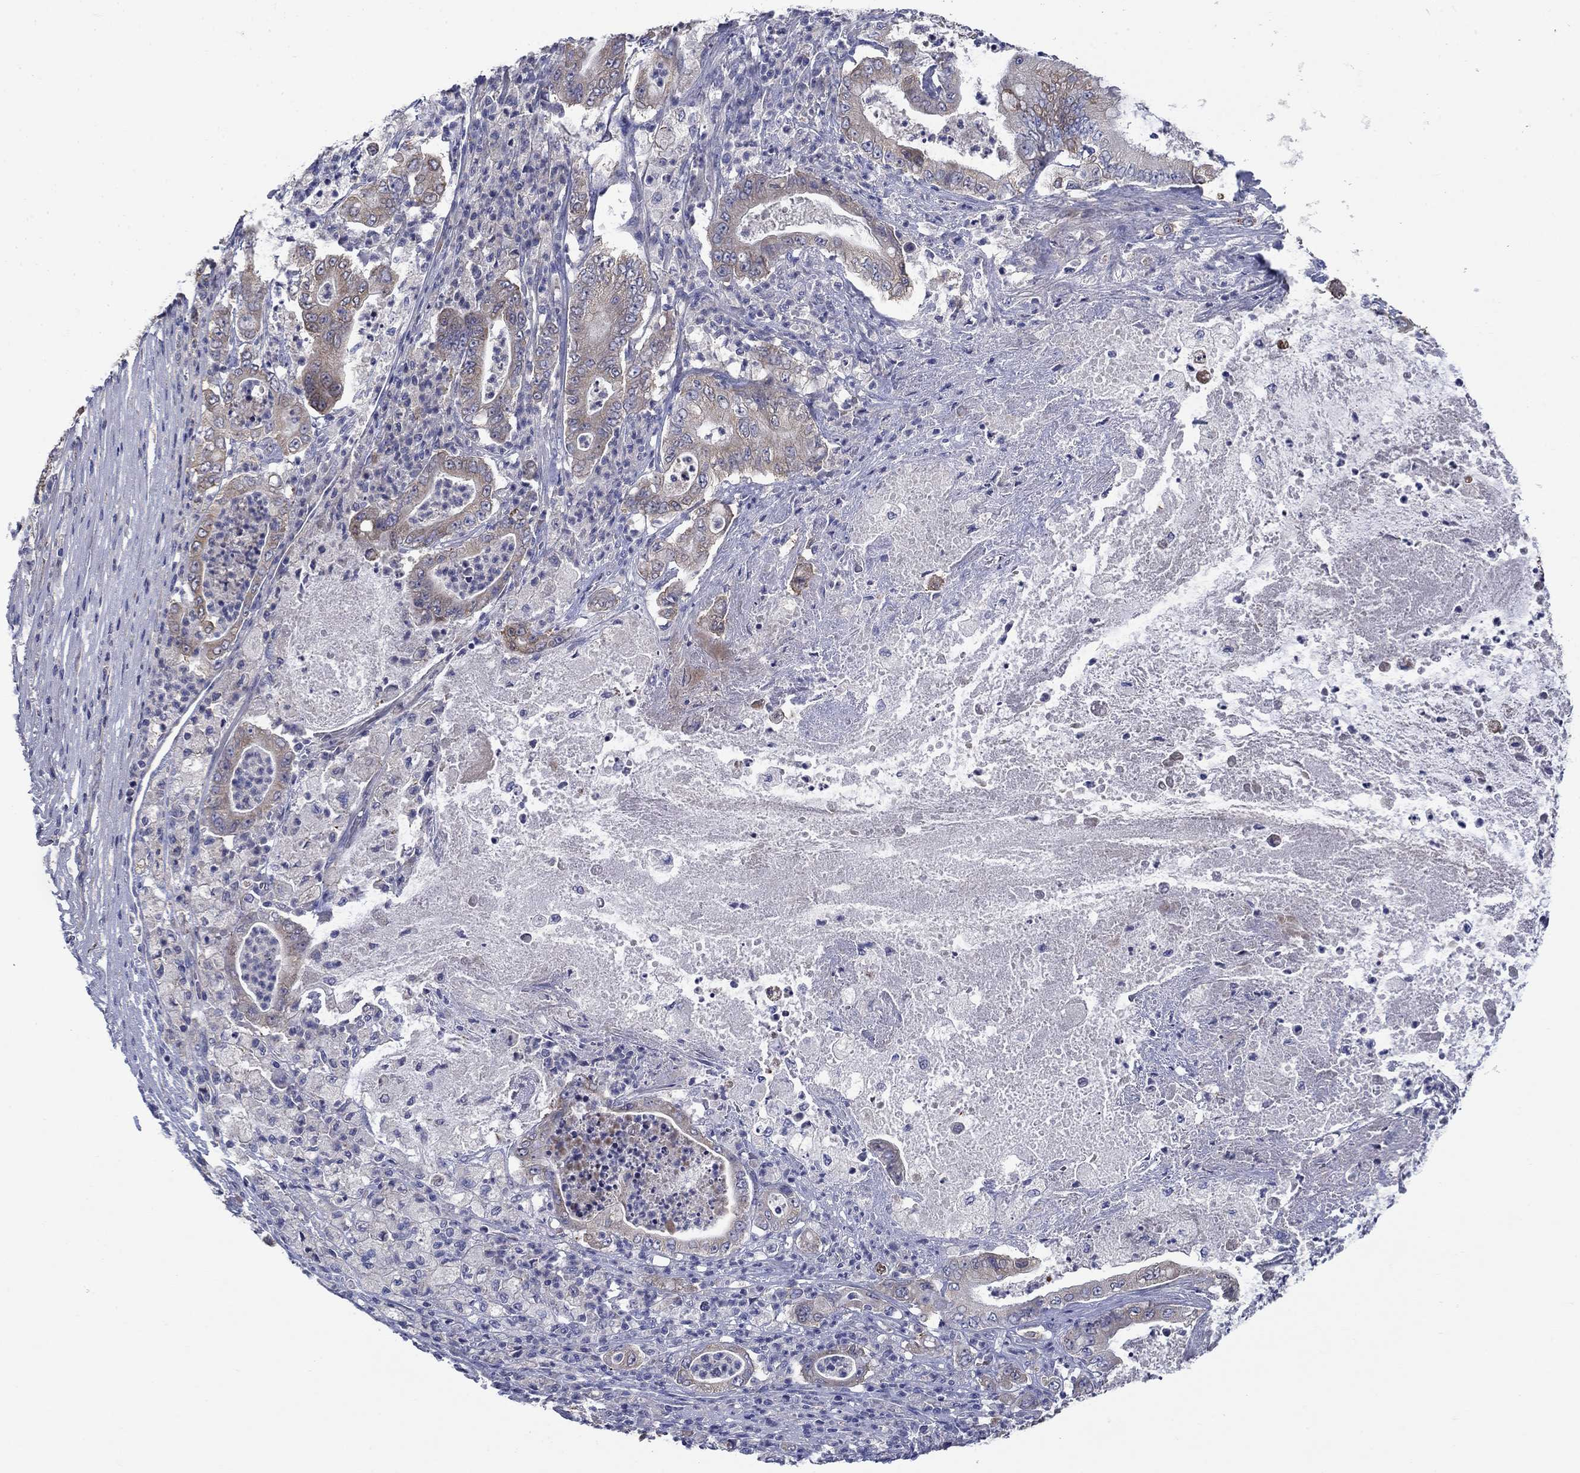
{"staining": {"intensity": "moderate", "quantity": "<25%", "location": "cytoplasmic/membranous"}, "tissue": "pancreatic cancer", "cell_type": "Tumor cells", "image_type": "cancer", "snomed": [{"axis": "morphology", "description": "Adenocarcinoma, NOS"}, {"axis": "topography", "description": "Pancreas"}], "caption": "A brown stain labels moderate cytoplasmic/membranous staining of a protein in pancreatic cancer tumor cells.", "gene": "SULT2B1", "patient": {"sex": "male", "age": 71}}